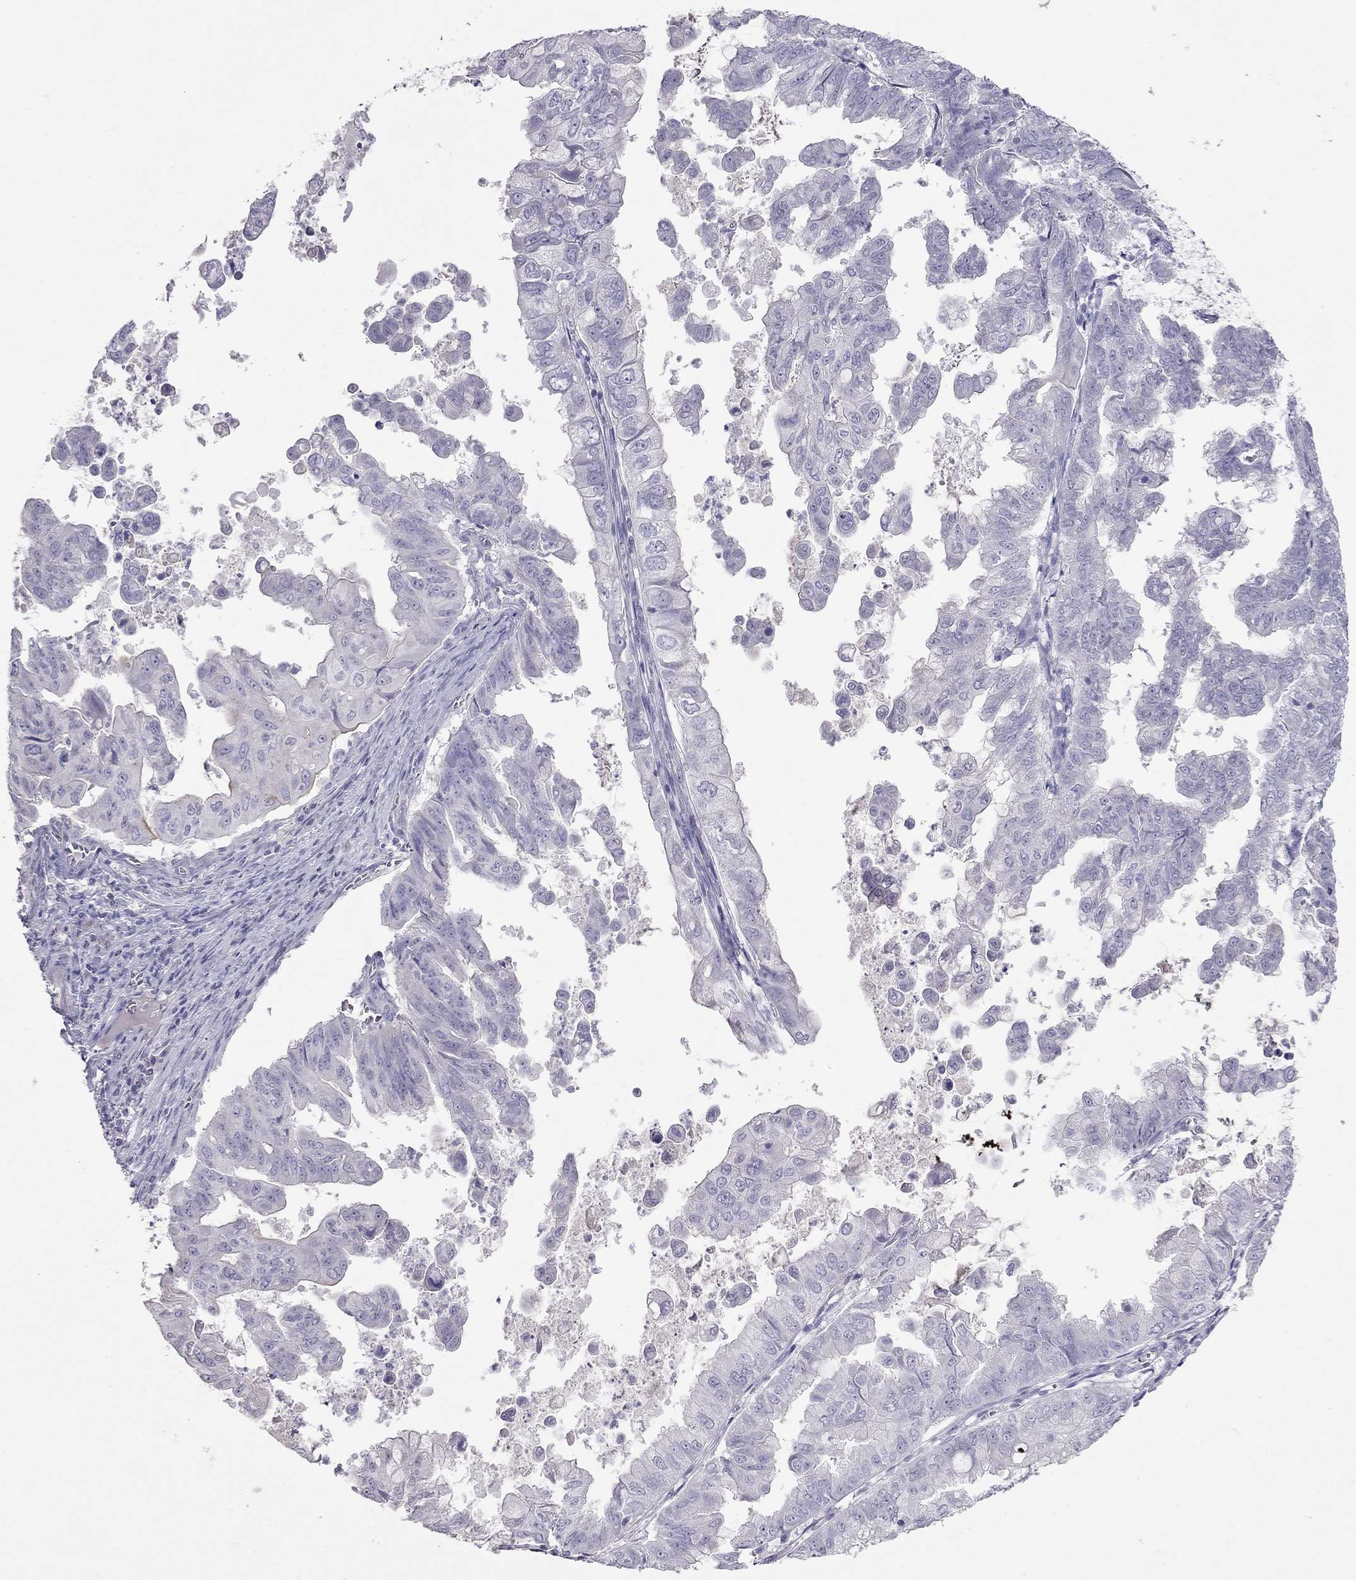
{"staining": {"intensity": "negative", "quantity": "none", "location": "none"}, "tissue": "stomach cancer", "cell_type": "Tumor cells", "image_type": "cancer", "snomed": [{"axis": "morphology", "description": "Adenocarcinoma, NOS"}, {"axis": "topography", "description": "Stomach, upper"}], "caption": "This is a histopathology image of IHC staining of stomach adenocarcinoma, which shows no expression in tumor cells.", "gene": "MUC16", "patient": {"sex": "male", "age": 80}}